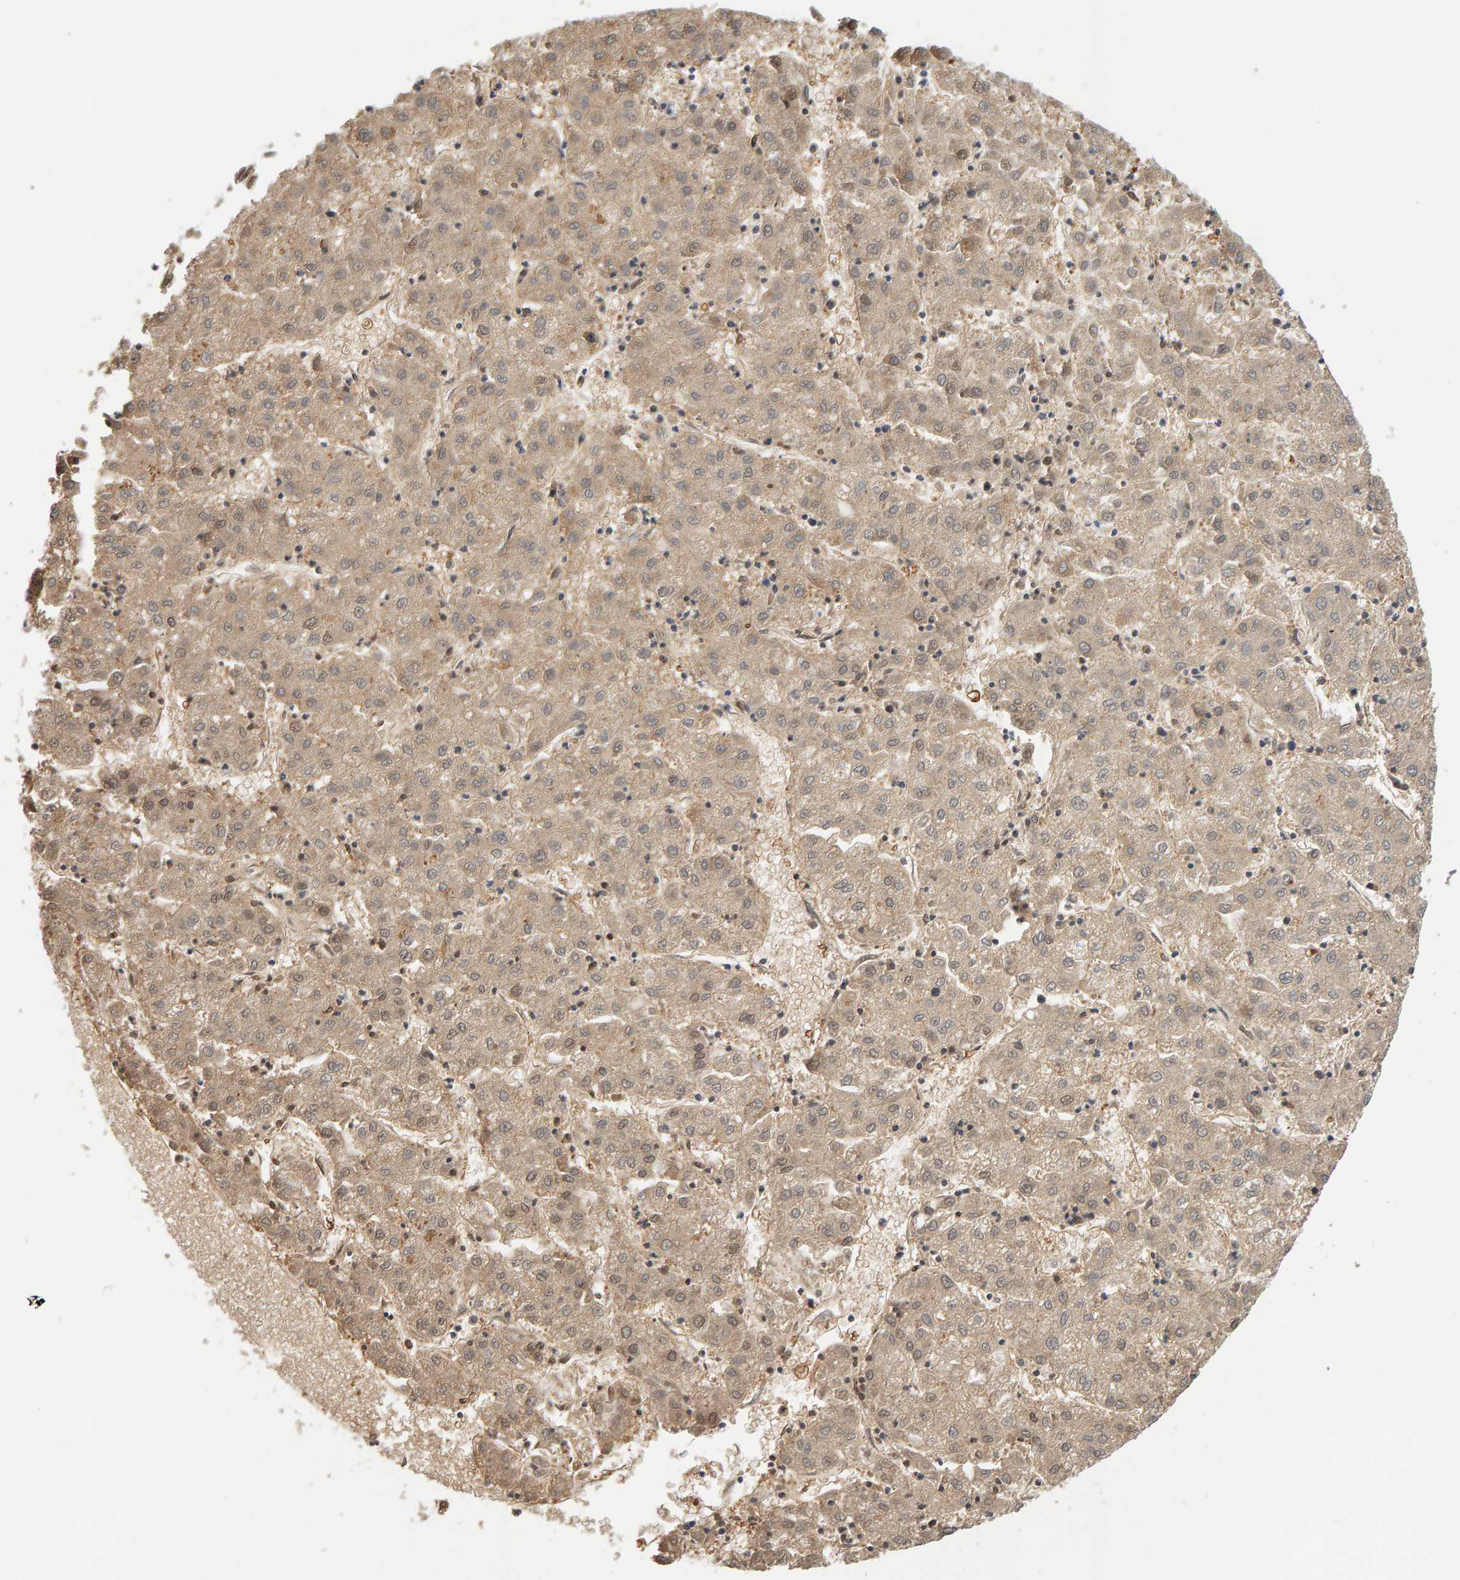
{"staining": {"intensity": "weak", "quantity": ">75%", "location": "cytoplasmic/membranous"}, "tissue": "liver cancer", "cell_type": "Tumor cells", "image_type": "cancer", "snomed": [{"axis": "morphology", "description": "Carcinoma, Hepatocellular, NOS"}, {"axis": "topography", "description": "Liver"}], "caption": "DAB (3,3'-diaminobenzidine) immunohistochemical staining of human liver cancer reveals weak cytoplasmic/membranous protein positivity in about >75% of tumor cells.", "gene": "METRNL", "patient": {"sex": "male", "age": 72}}